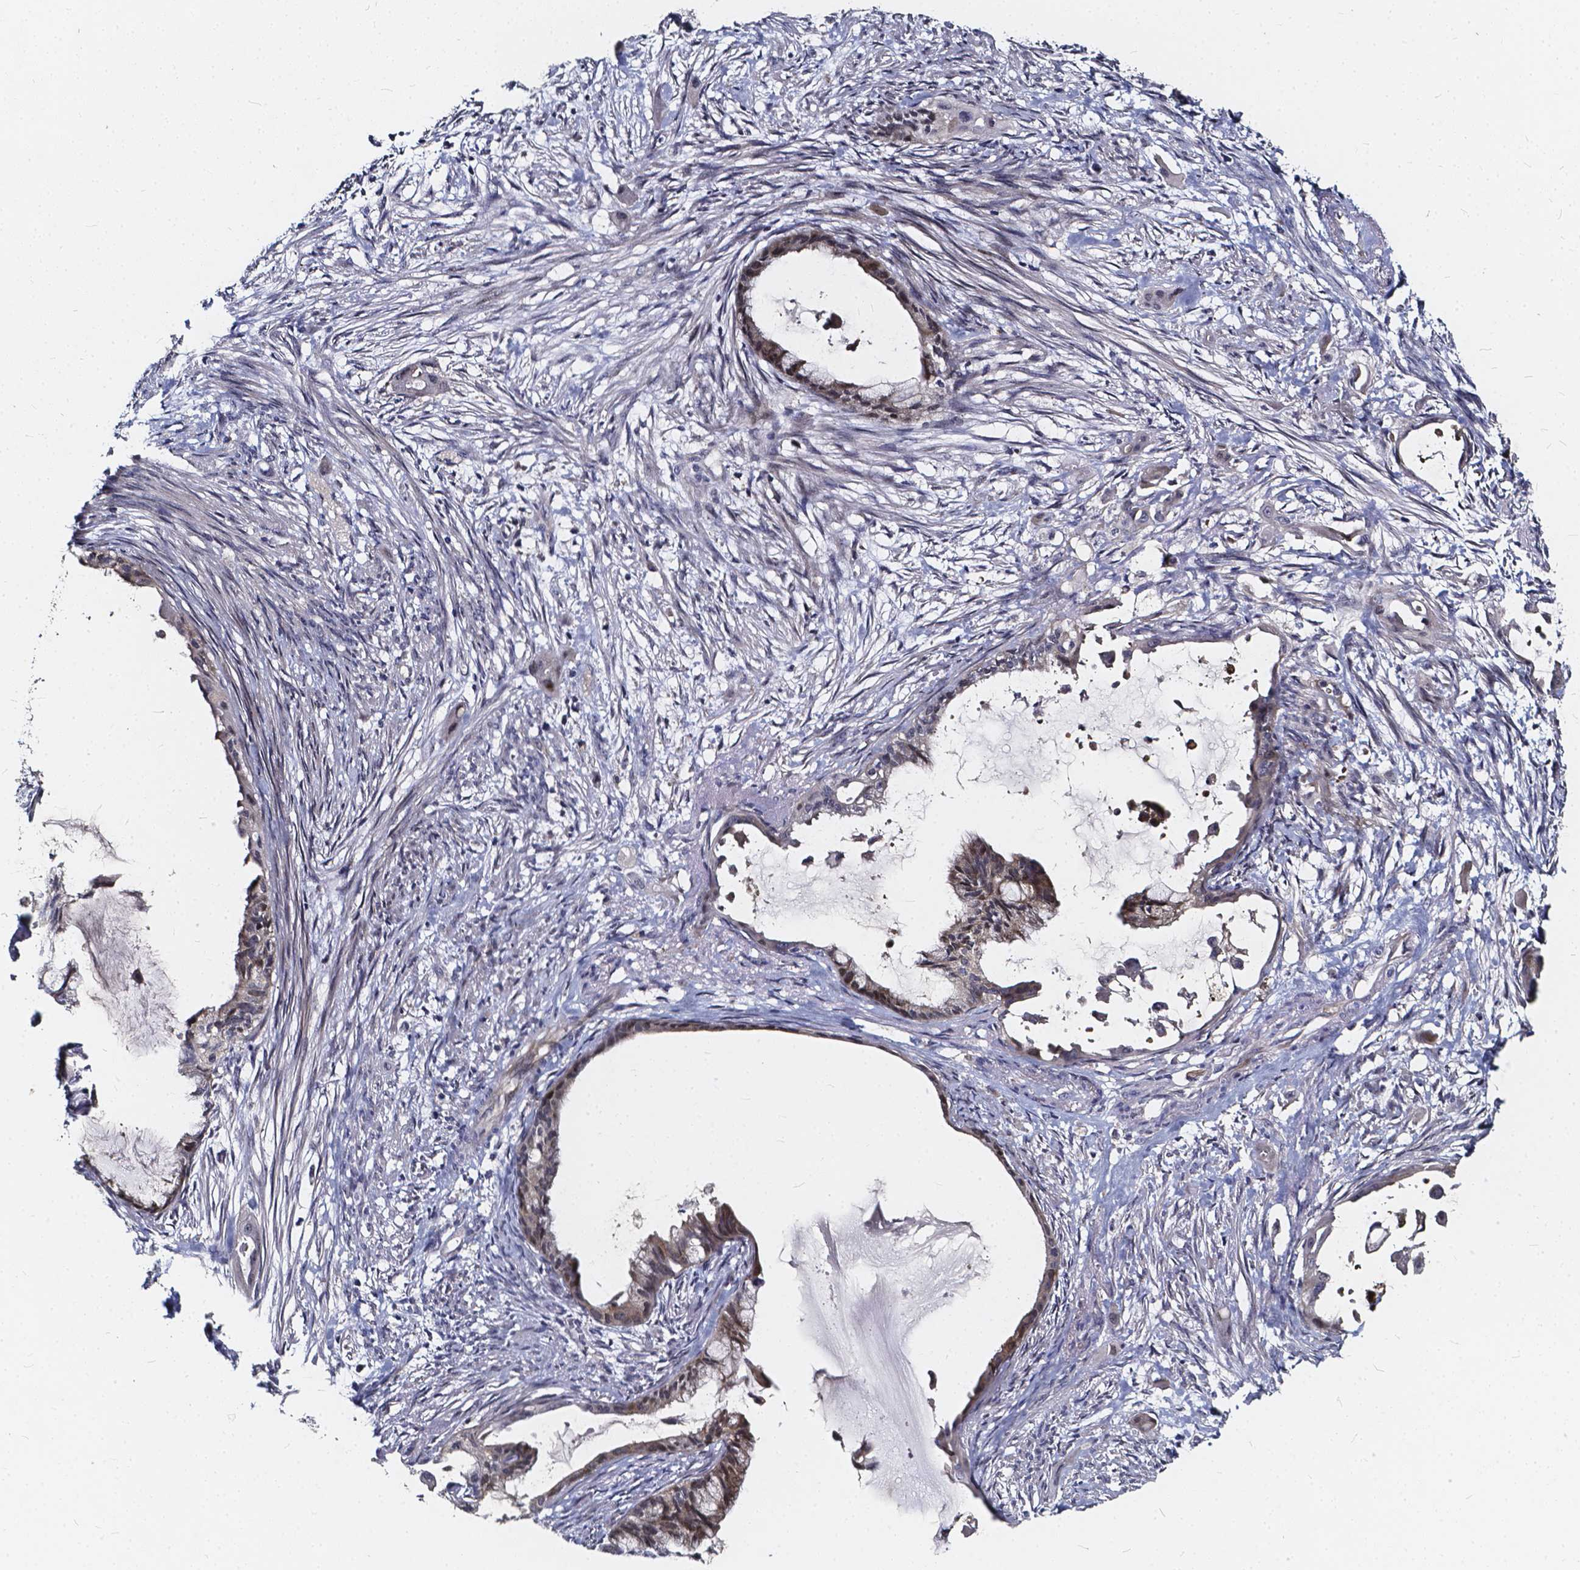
{"staining": {"intensity": "weak", "quantity": "<25%", "location": "cytoplasmic/membranous,nuclear"}, "tissue": "endometrial cancer", "cell_type": "Tumor cells", "image_type": "cancer", "snomed": [{"axis": "morphology", "description": "Adenocarcinoma, NOS"}, {"axis": "topography", "description": "Endometrium"}], "caption": "DAB immunohistochemical staining of adenocarcinoma (endometrial) reveals no significant expression in tumor cells. (Stains: DAB immunohistochemistry with hematoxylin counter stain, Microscopy: brightfield microscopy at high magnification).", "gene": "SOWAHA", "patient": {"sex": "female", "age": 86}}